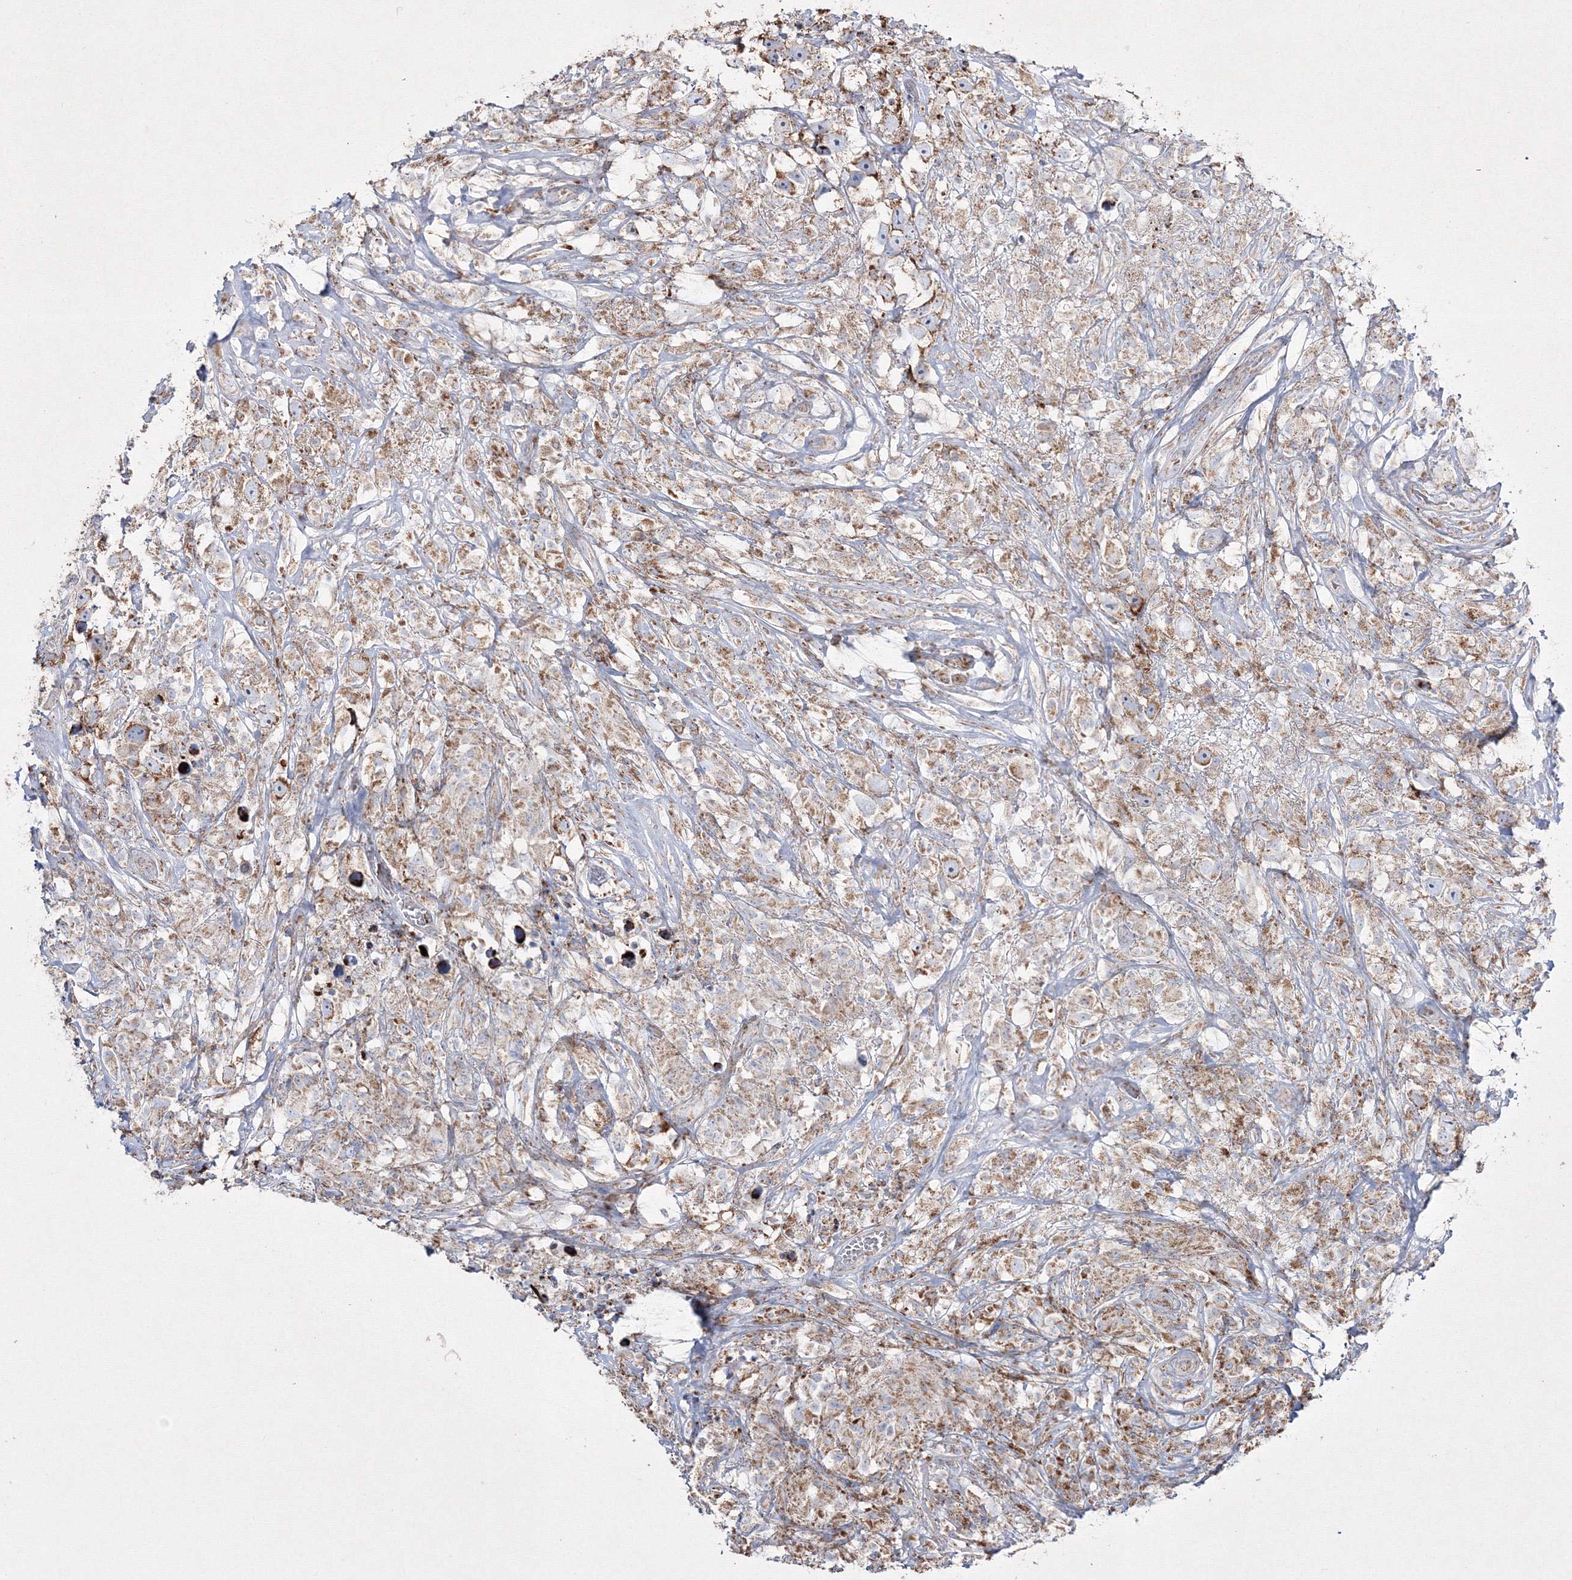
{"staining": {"intensity": "moderate", "quantity": ">75%", "location": "cytoplasmic/membranous"}, "tissue": "testis cancer", "cell_type": "Tumor cells", "image_type": "cancer", "snomed": [{"axis": "morphology", "description": "Seminoma, NOS"}, {"axis": "topography", "description": "Testis"}], "caption": "This image exhibits IHC staining of testis cancer, with medium moderate cytoplasmic/membranous staining in about >75% of tumor cells.", "gene": "IGSF9", "patient": {"sex": "male", "age": 49}}